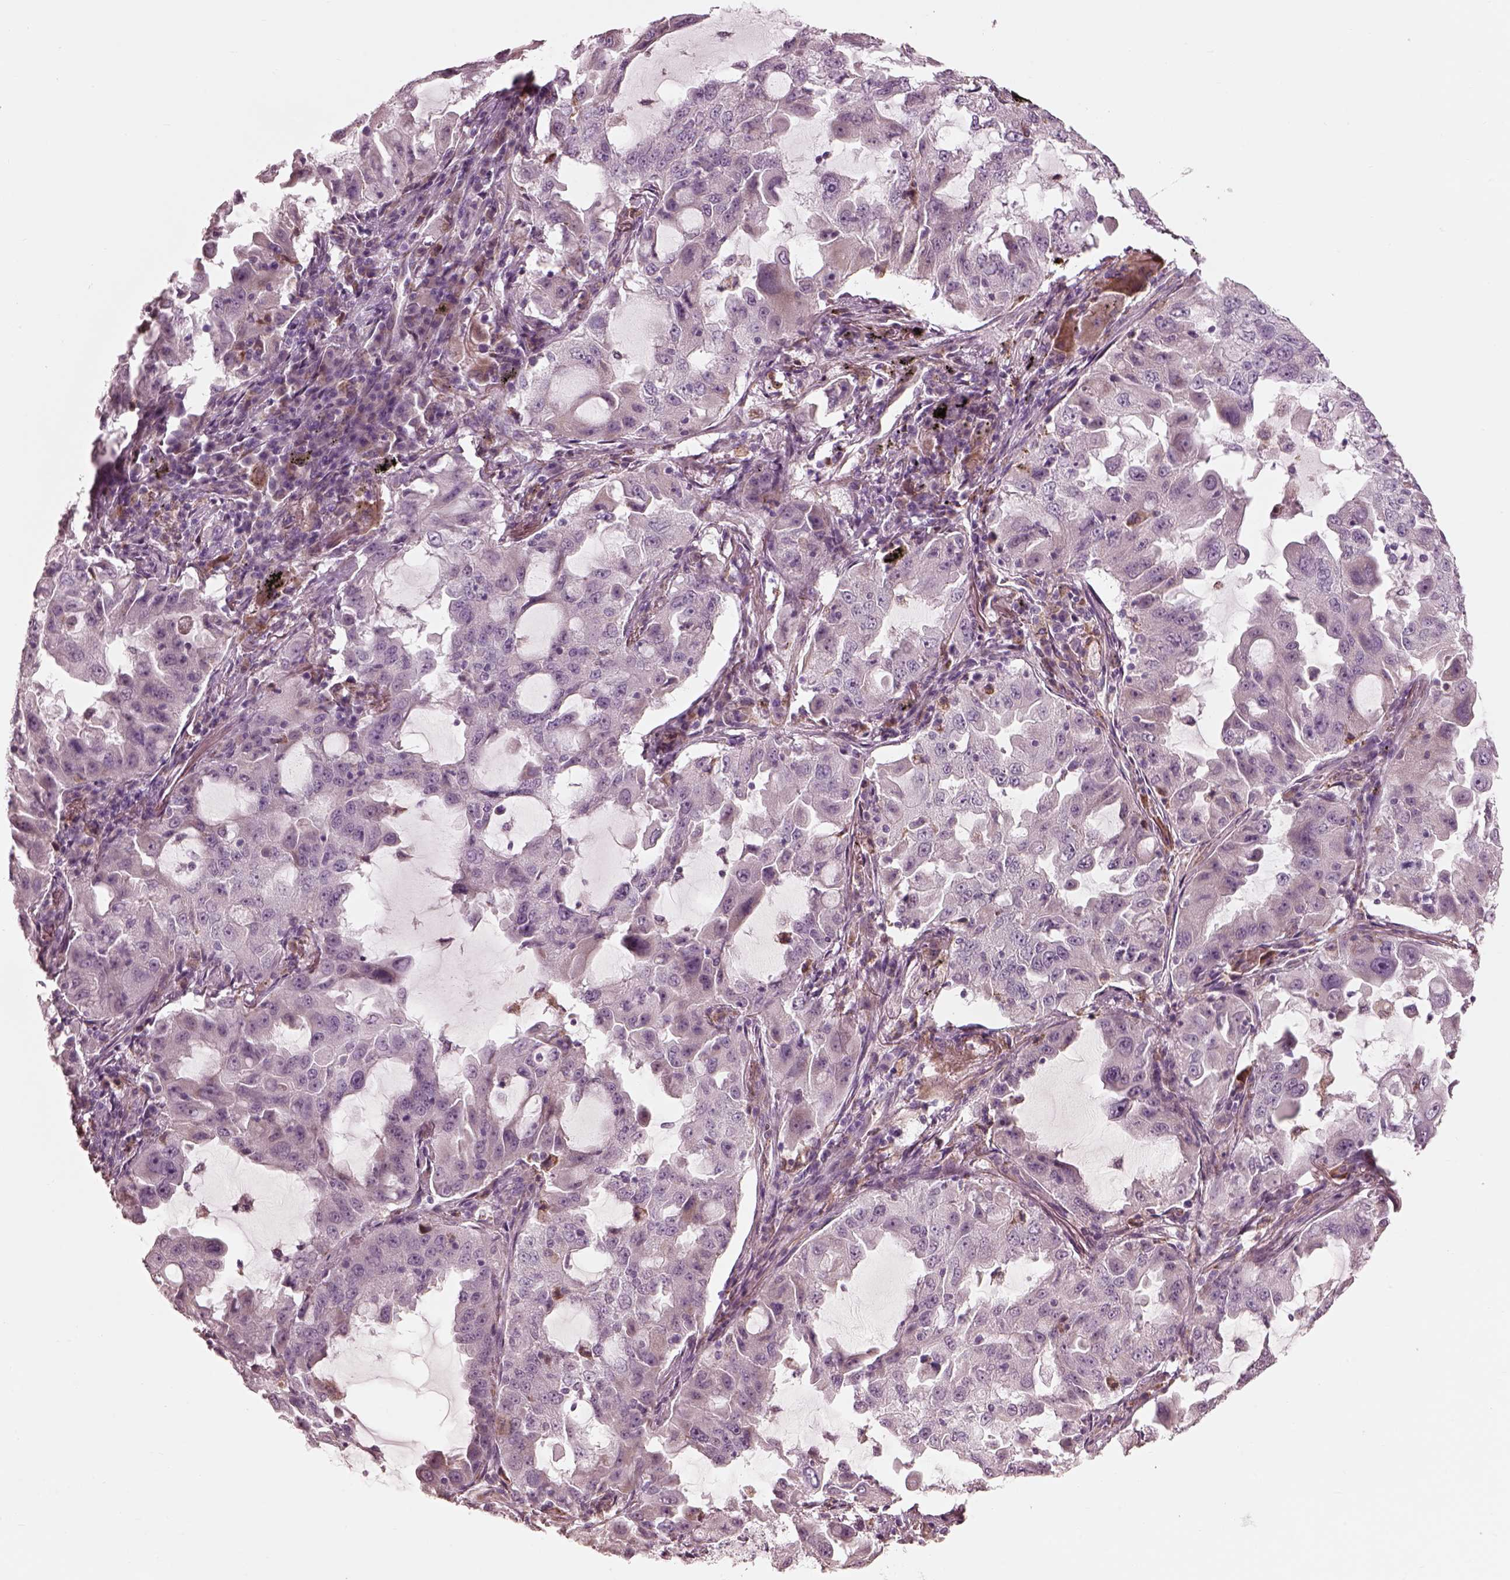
{"staining": {"intensity": "negative", "quantity": "none", "location": "none"}, "tissue": "lung cancer", "cell_type": "Tumor cells", "image_type": "cancer", "snomed": [{"axis": "morphology", "description": "Adenocarcinoma, NOS"}, {"axis": "topography", "description": "Lung"}], "caption": "Immunohistochemistry (IHC) of lung cancer exhibits no expression in tumor cells.", "gene": "CADM2", "patient": {"sex": "female", "age": 61}}